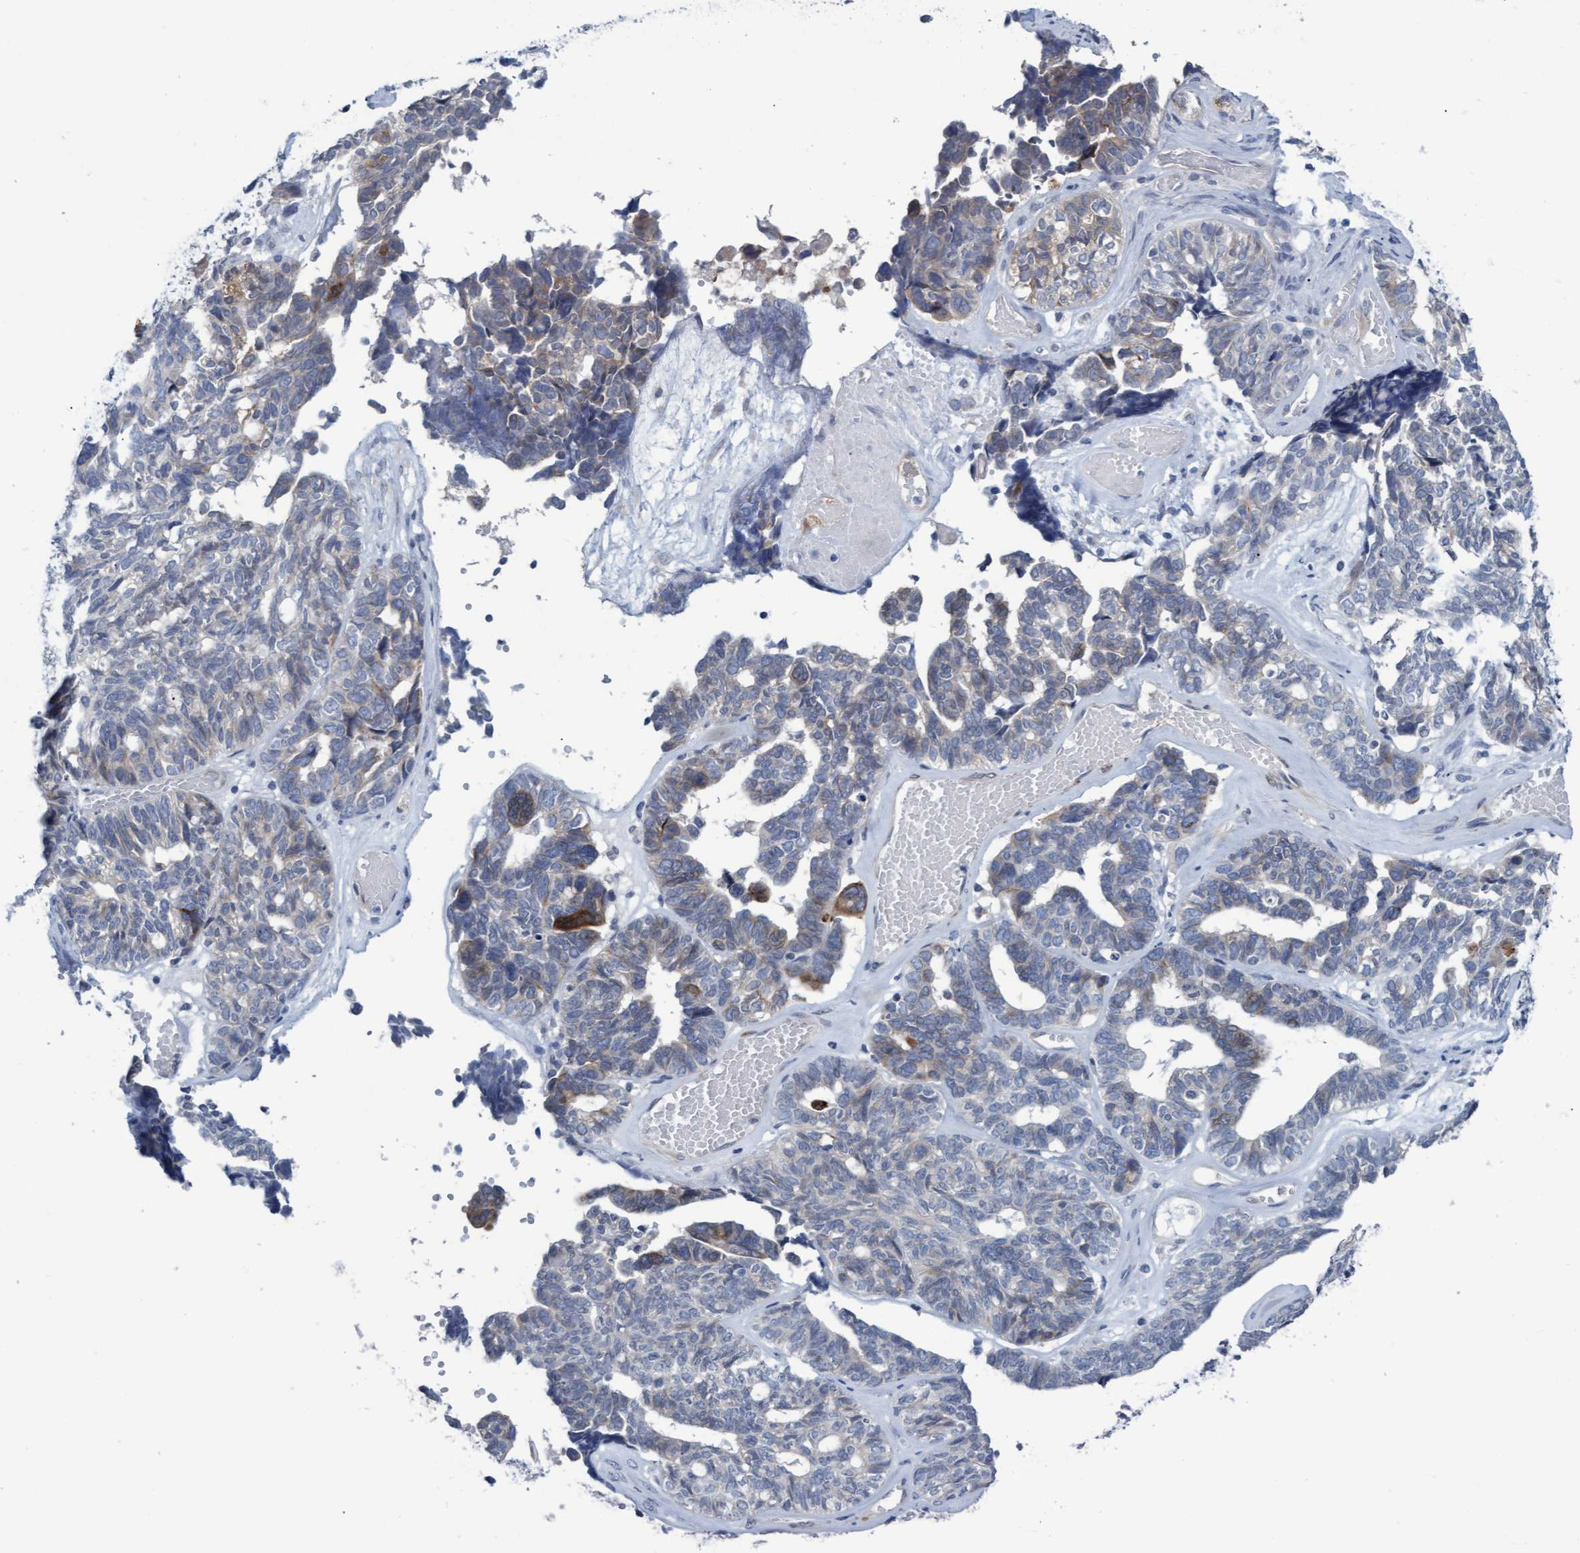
{"staining": {"intensity": "weak", "quantity": "<25%", "location": "cytoplasmic/membranous"}, "tissue": "ovarian cancer", "cell_type": "Tumor cells", "image_type": "cancer", "snomed": [{"axis": "morphology", "description": "Cystadenocarcinoma, serous, NOS"}, {"axis": "topography", "description": "Ovary"}], "caption": "A high-resolution micrograph shows immunohistochemistry staining of ovarian cancer (serous cystadenocarcinoma), which demonstrates no significant expression in tumor cells. The staining was performed using DAB to visualize the protein expression in brown, while the nuclei were stained in blue with hematoxylin (Magnification: 20x).", "gene": "SSTR3", "patient": {"sex": "female", "age": 79}}